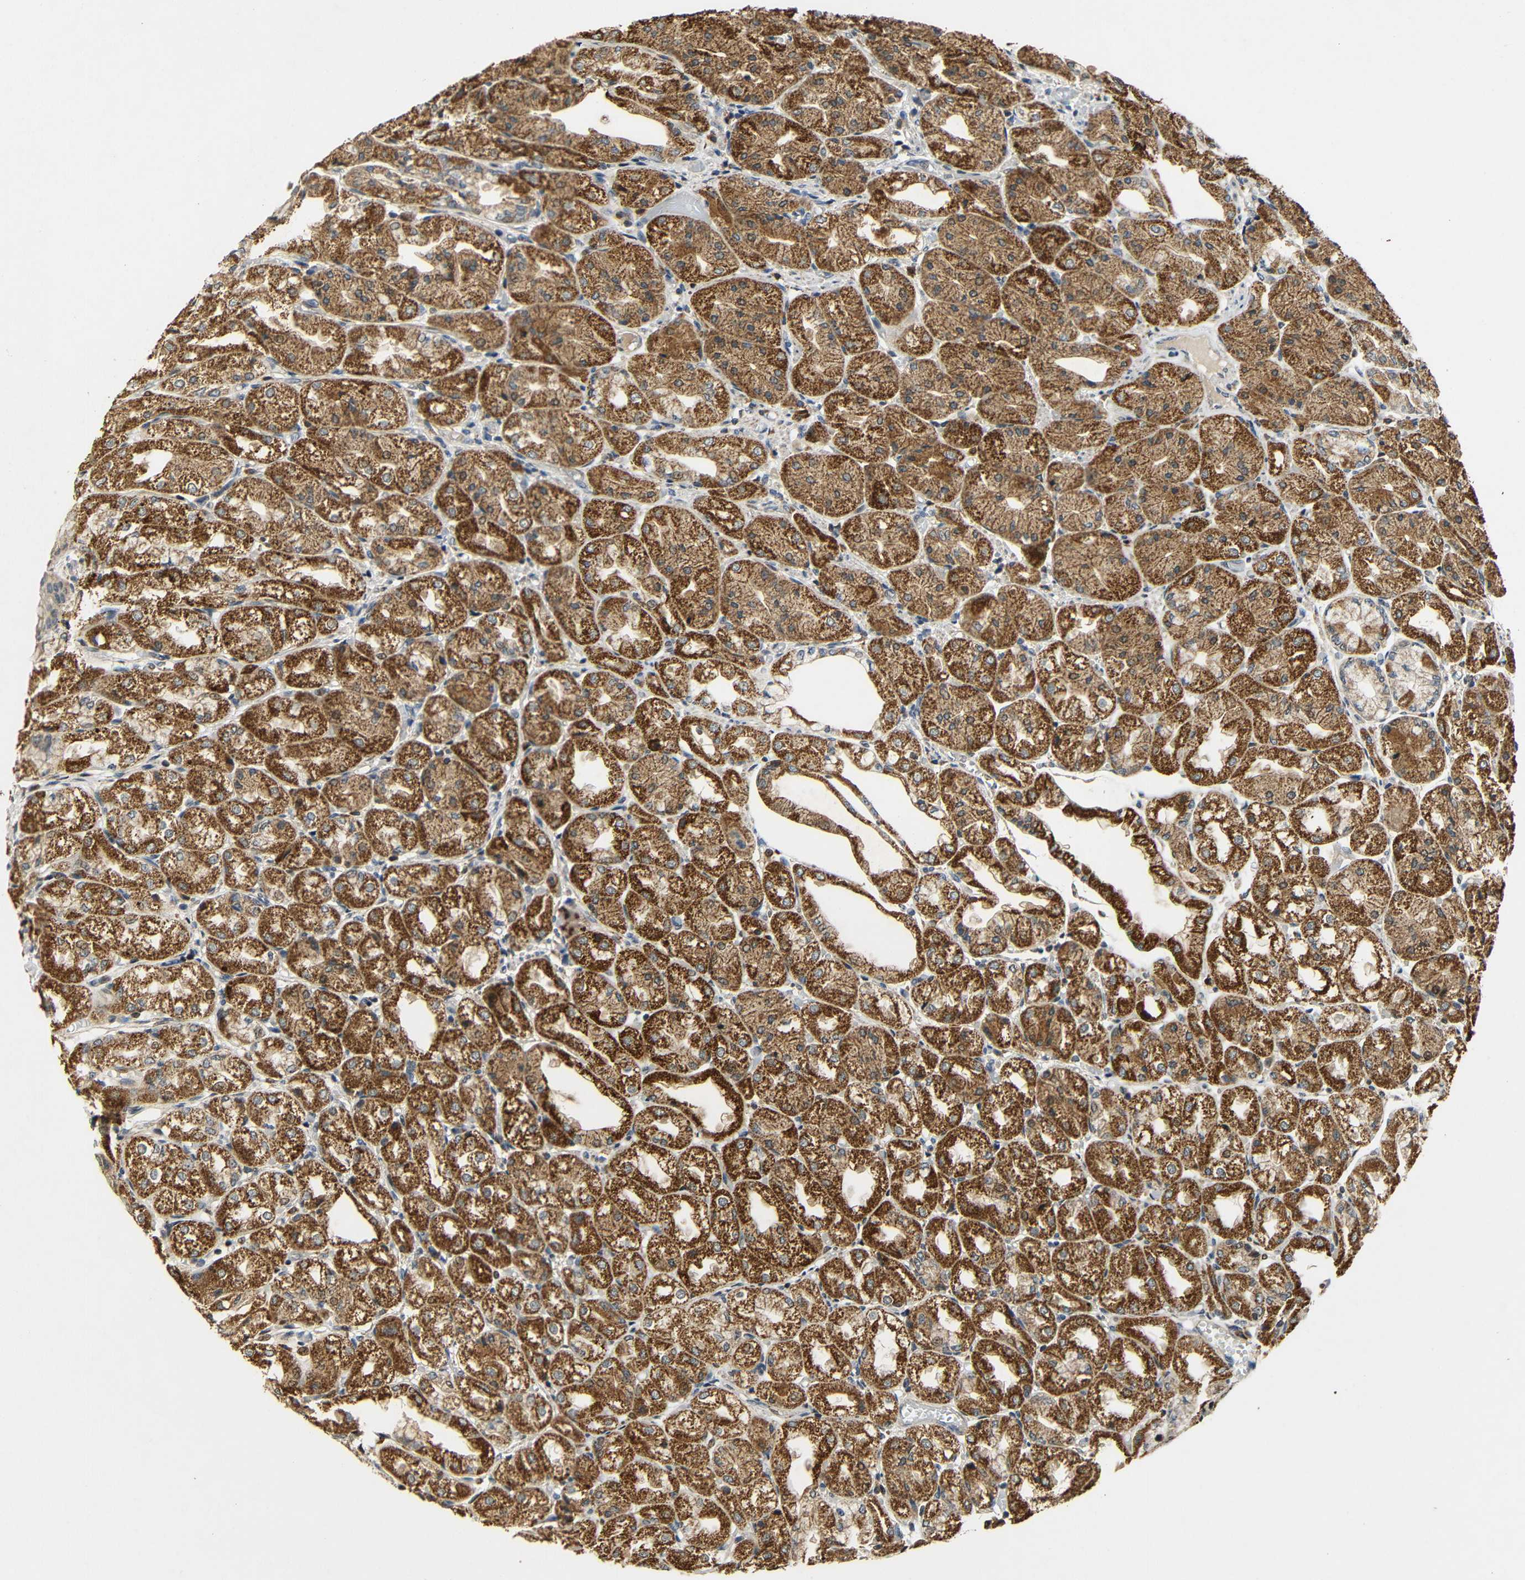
{"staining": {"intensity": "strong", "quantity": ">75%", "location": "cytoplasmic/membranous,nuclear"}, "tissue": "stomach", "cell_type": "Glandular cells", "image_type": "normal", "snomed": [{"axis": "morphology", "description": "Normal tissue, NOS"}, {"axis": "topography", "description": "Stomach, upper"}], "caption": "Immunohistochemical staining of normal stomach displays >75% levels of strong cytoplasmic/membranous,nuclear protein positivity in about >75% of glandular cells.", "gene": "KAZALD1", "patient": {"sex": "male", "age": 72}}